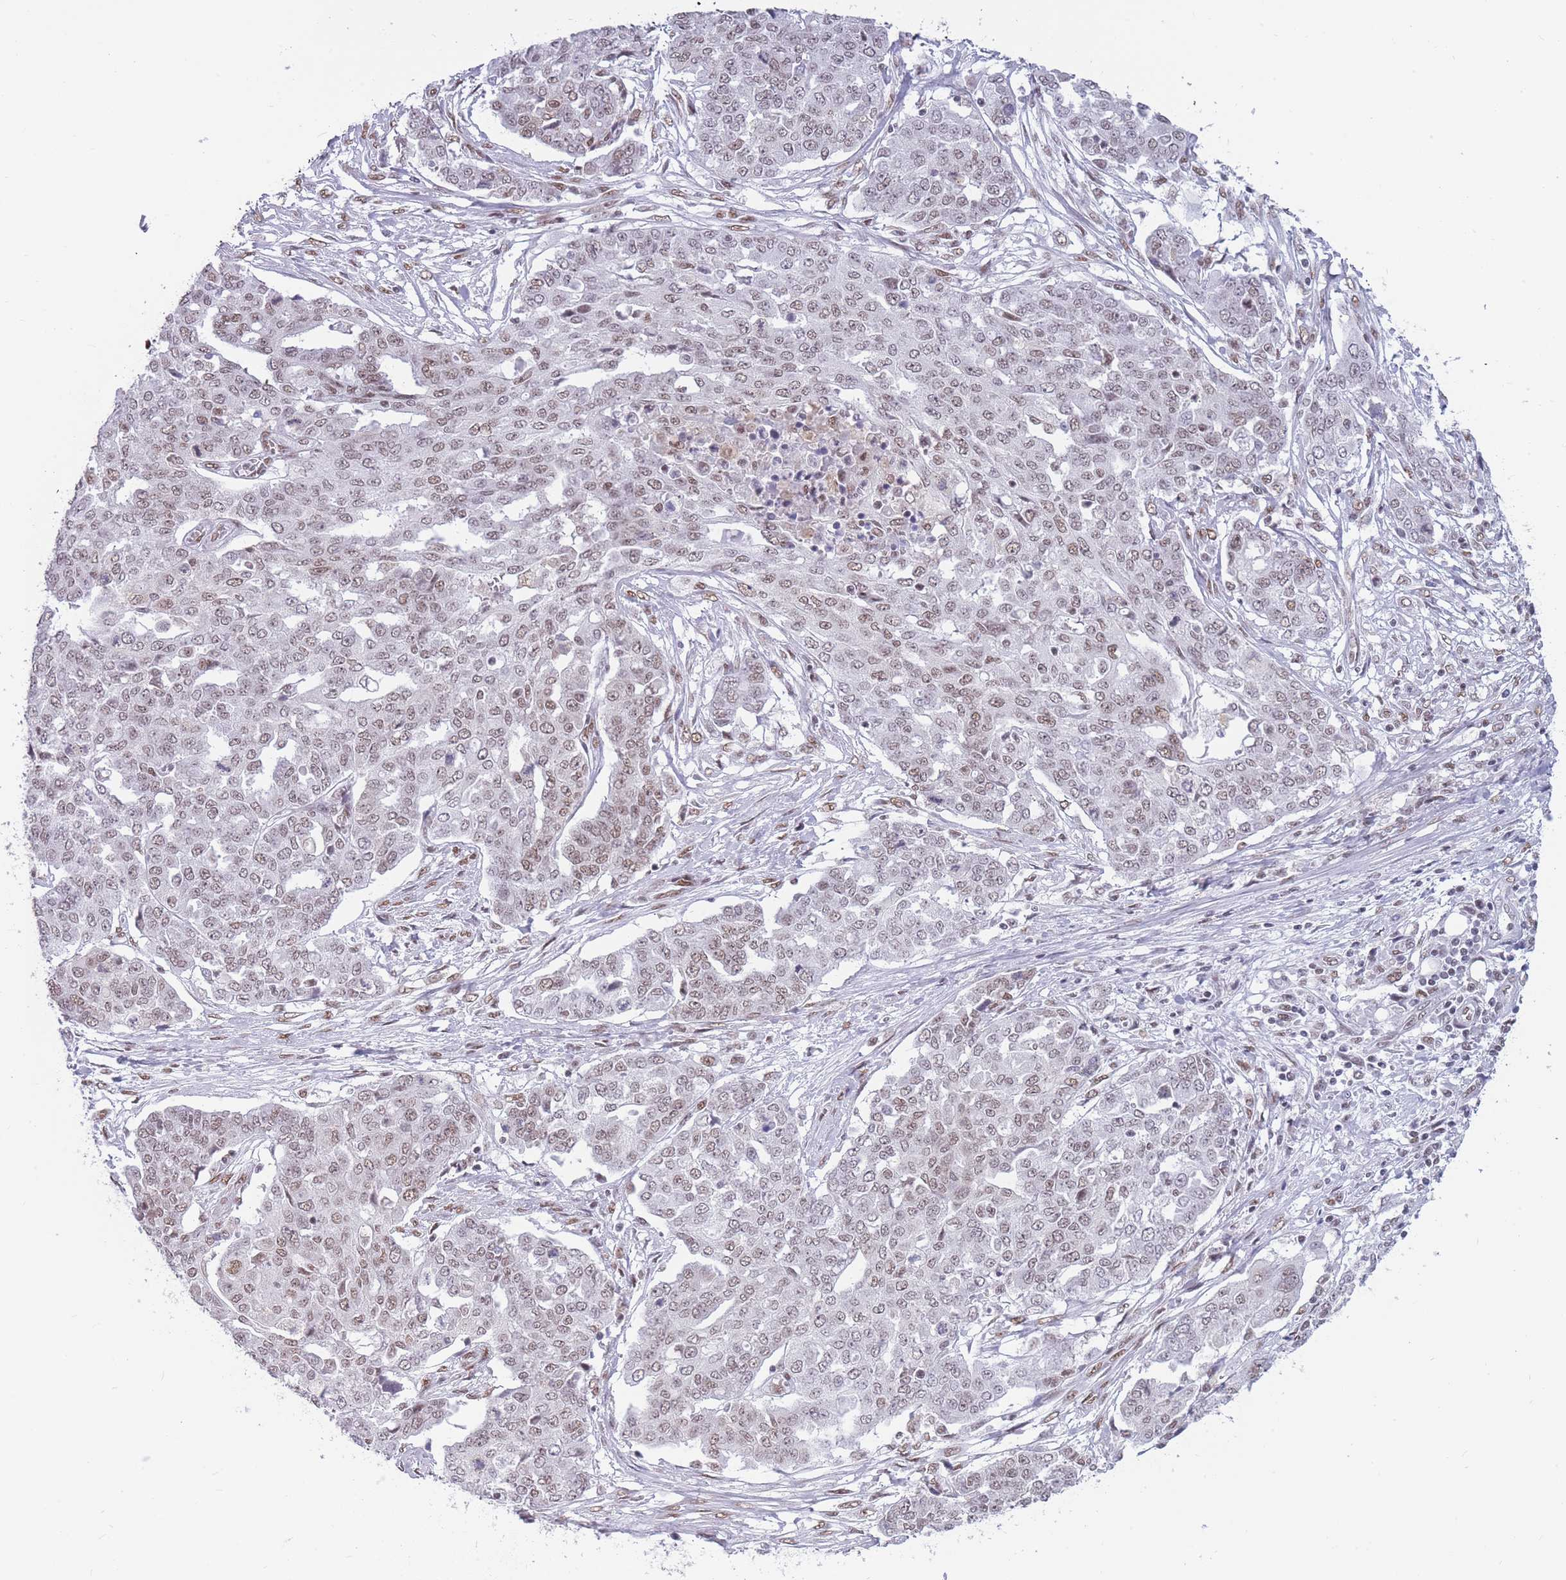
{"staining": {"intensity": "moderate", "quantity": ">75%", "location": "nuclear"}, "tissue": "ovarian cancer", "cell_type": "Tumor cells", "image_type": "cancer", "snomed": [{"axis": "morphology", "description": "Cystadenocarcinoma, serous, NOS"}, {"axis": "topography", "description": "Soft tissue"}, {"axis": "topography", "description": "Ovary"}], "caption": "The photomicrograph reveals a brown stain indicating the presence of a protein in the nuclear of tumor cells in ovarian cancer (serous cystadenocarcinoma).", "gene": "HNRNPUL1", "patient": {"sex": "female", "age": 57}}